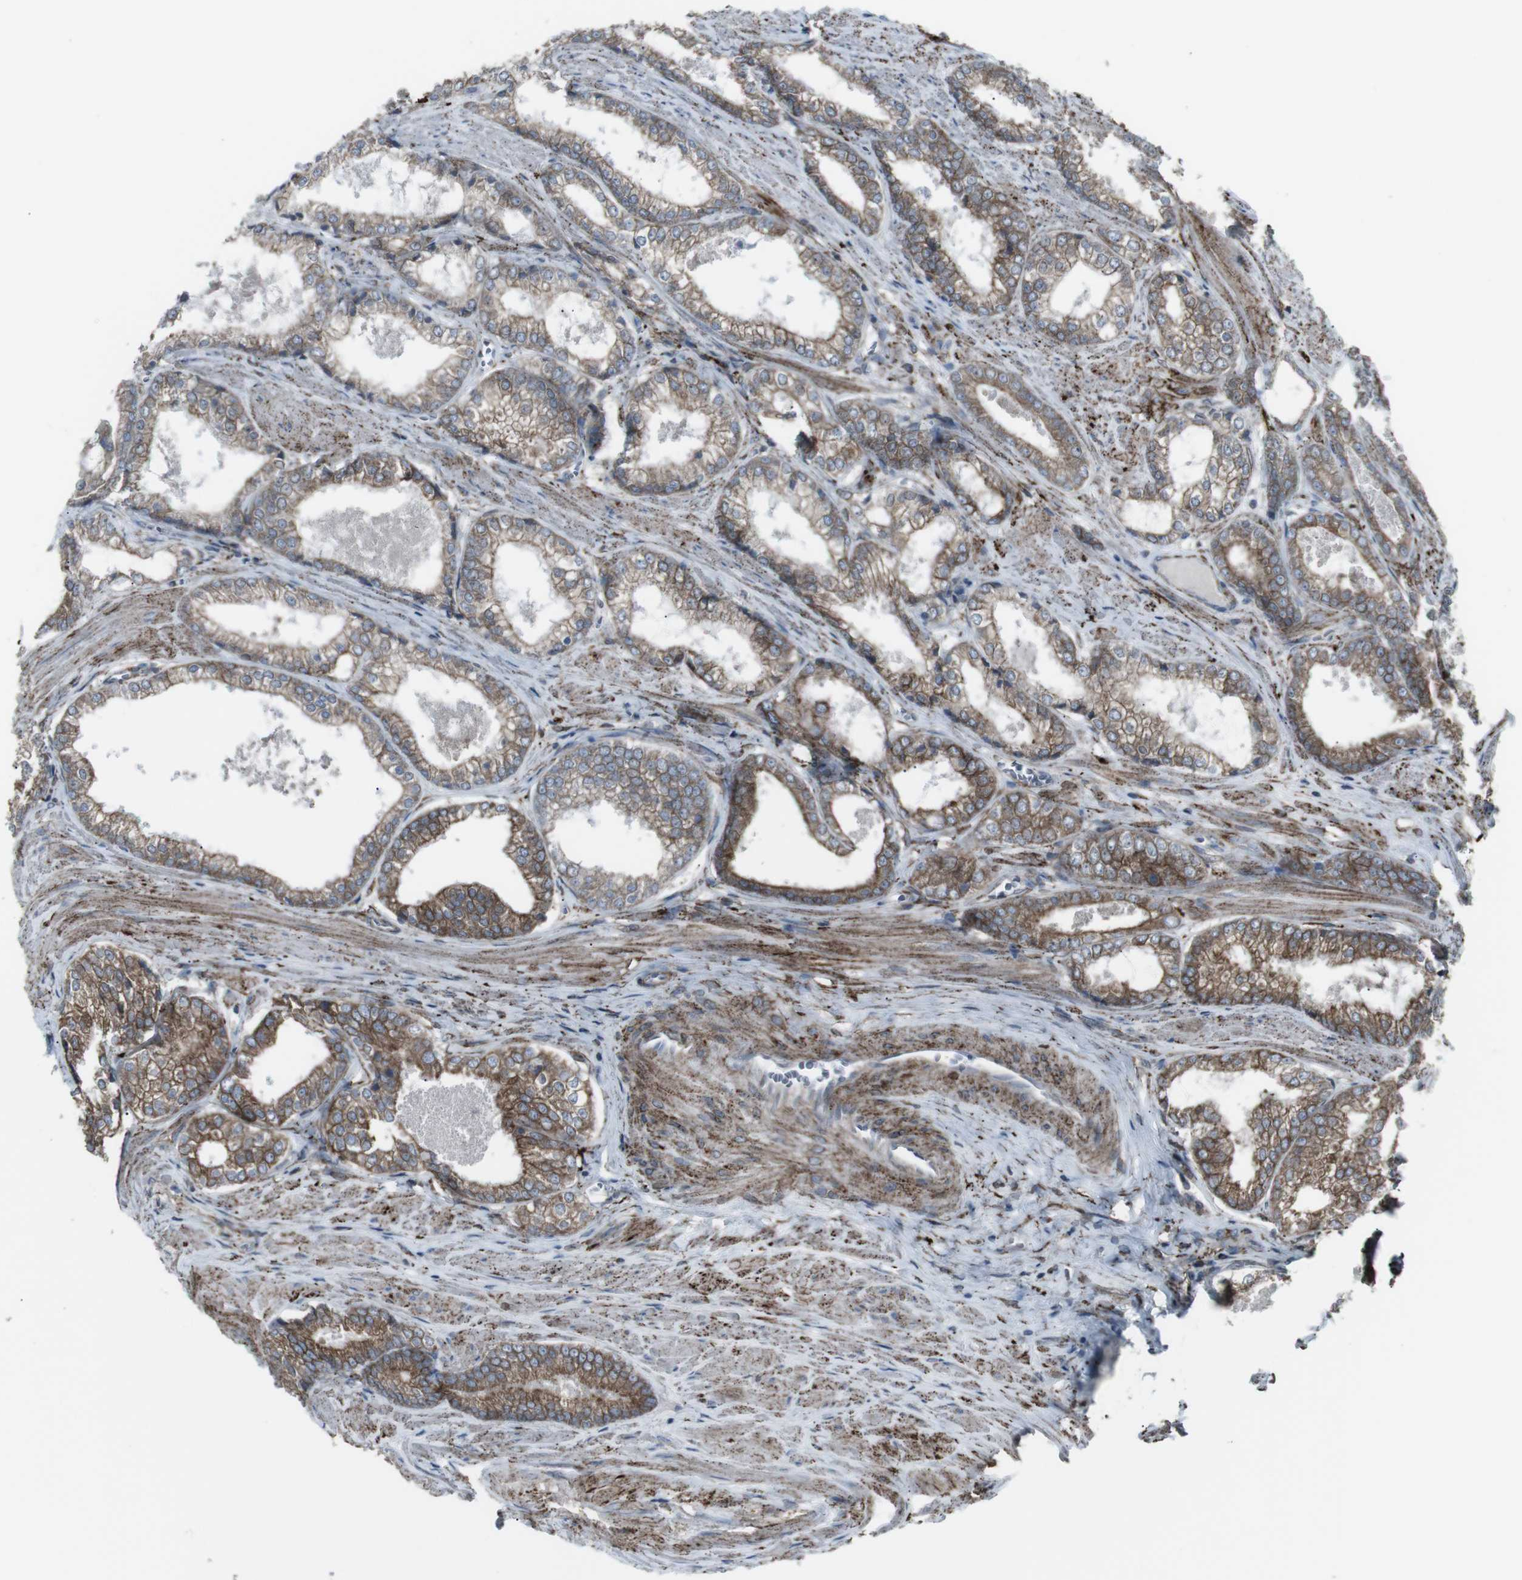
{"staining": {"intensity": "moderate", "quantity": ">75%", "location": "cytoplasmic/membranous"}, "tissue": "prostate cancer", "cell_type": "Tumor cells", "image_type": "cancer", "snomed": [{"axis": "morphology", "description": "Adenocarcinoma, Low grade"}, {"axis": "topography", "description": "Prostate"}], "caption": "Immunohistochemistry of prostate cancer (adenocarcinoma (low-grade)) displays medium levels of moderate cytoplasmic/membranous positivity in about >75% of tumor cells. (DAB IHC, brown staining for protein, blue staining for nuclei).", "gene": "LNPK", "patient": {"sex": "male", "age": 64}}